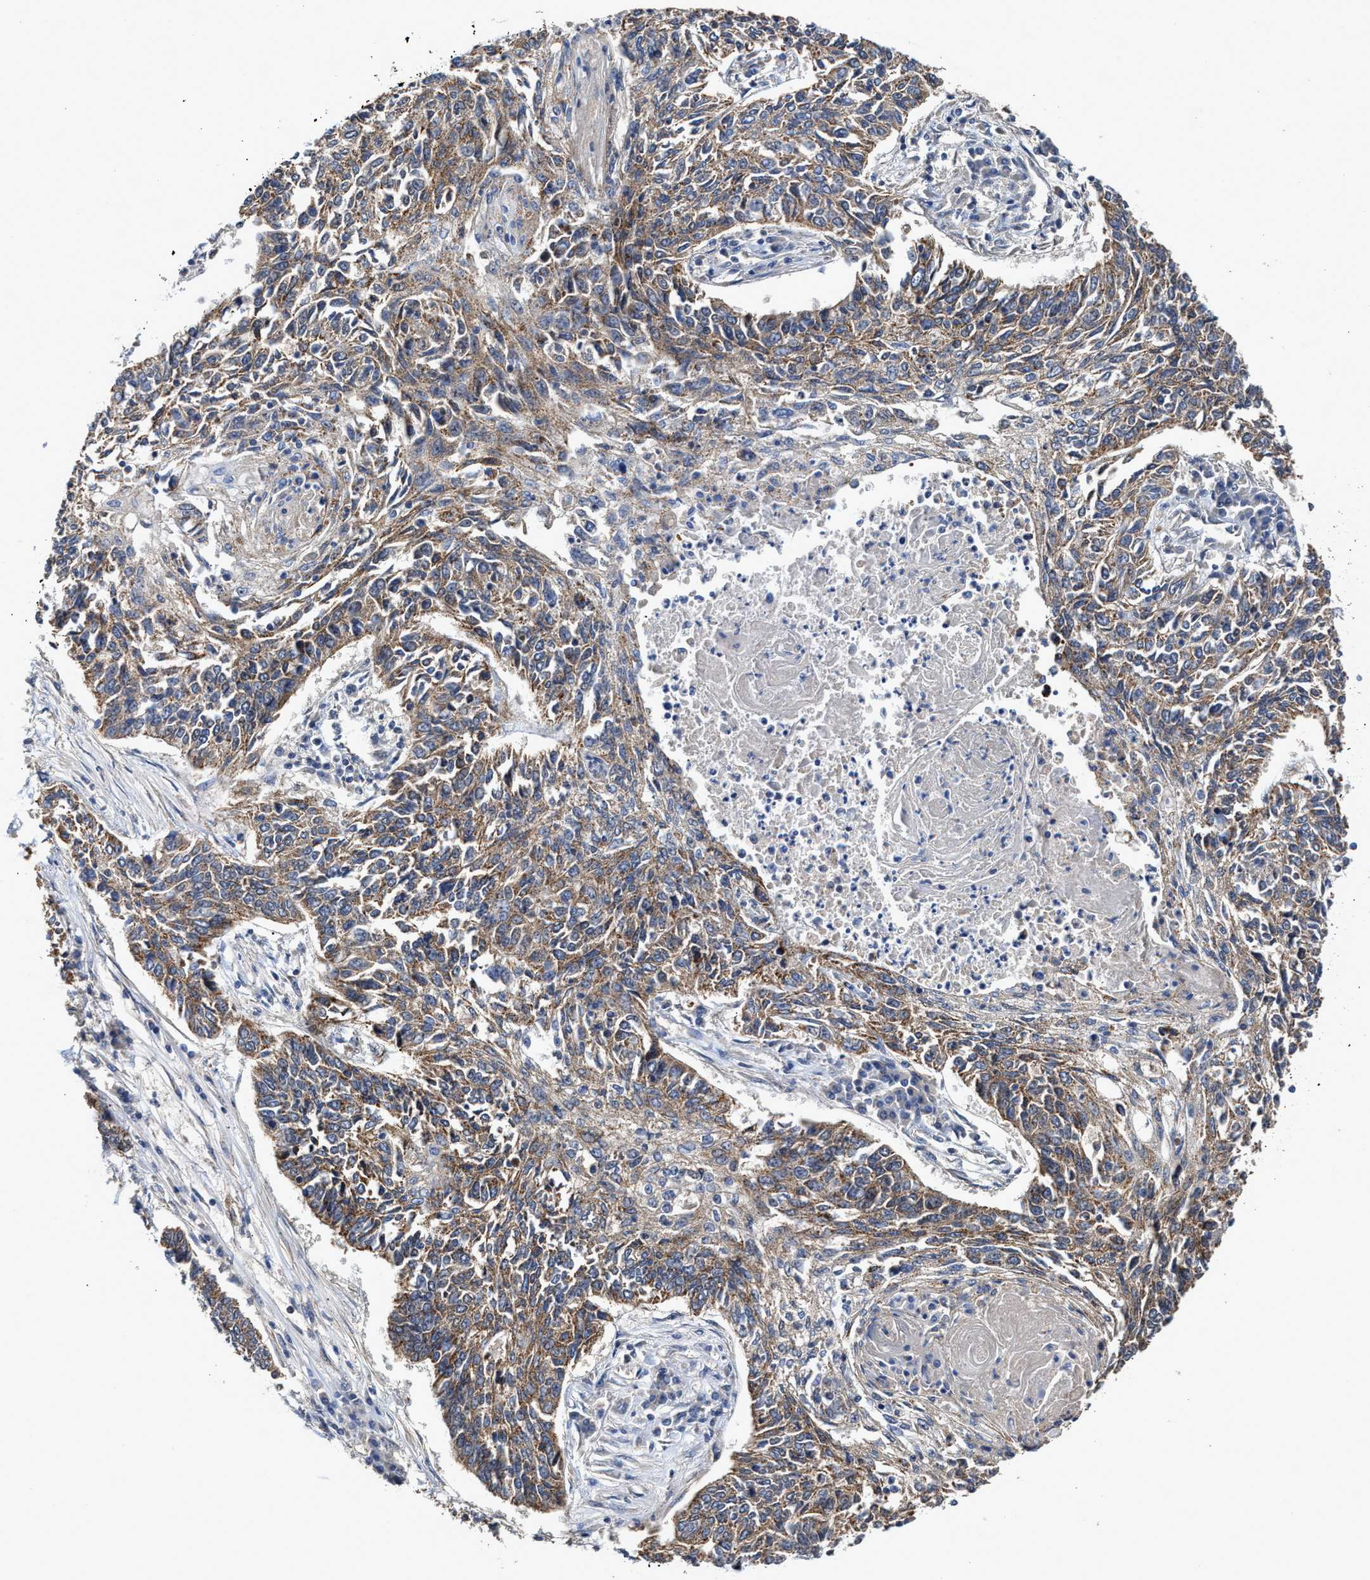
{"staining": {"intensity": "moderate", "quantity": ">75%", "location": "cytoplasmic/membranous"}, "tissue": "lung cancer", "cell_type": "Tumor cells", "image_type": "cancer", "snomed": [{"axis": "morphology", "description": "Normal tissue, NOS"}, {"axis": "morphology", "description": "Squamous cell carcinoma, NOS"}, {"axis": "topography", "description": "Cartilage tissue"}, {"axis": "topography", "description": "Bronchus"}, {"axis": "topography", "description": "Lung"}], "caption": "Immunohistochemistry (DAB) staining of human lung cancer (squamous cell carcinoma) displays moderate cytoplasmic/membranous protein expression in approximately >75% of tumor cells.", "gene": "MECR", "patient": {"sex": "female", "age": 49}}